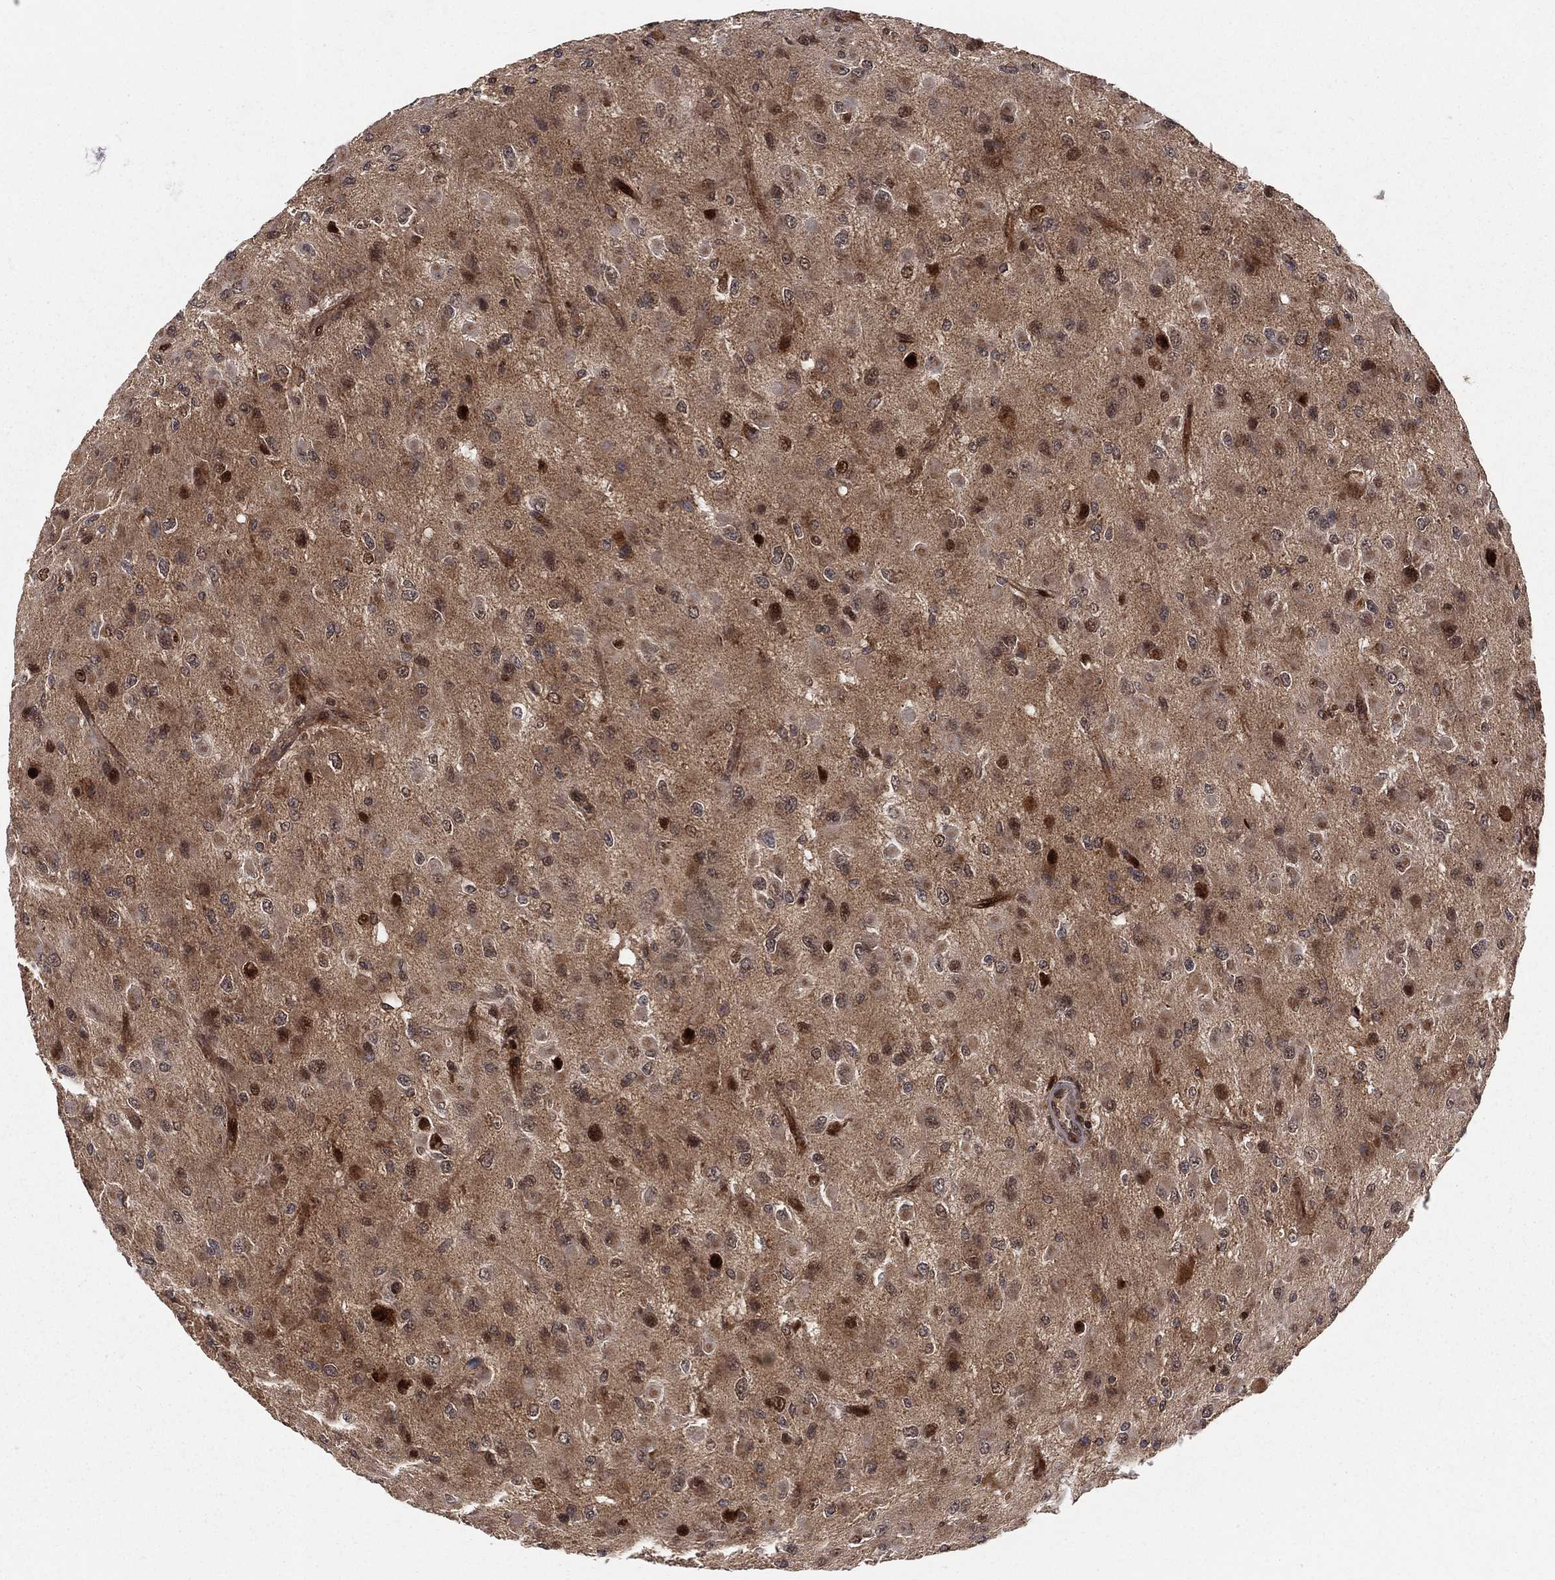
{"staining": {"intensity": "strong", "quantity": "25%-75%", "location": "cytoplasmic/membranous,nuclear"}, "tissue": "glioma", "cell_type": "Tumor cells", "image_type": "cancer", "snomed": [{"axis": "morphology", "description": "Glioma, malignant, High grade"}, {"axis": "topography", "description": "Cerebral cortex"}], "caption": "Glioma tissue shows strong cytoplasmic/membranous and nuclear expression in about 25%-75% of tumor cells, visualized by immunohistochemistry.", "gene": "MDM2", "patient": {"sex": "male", "age": 35}}